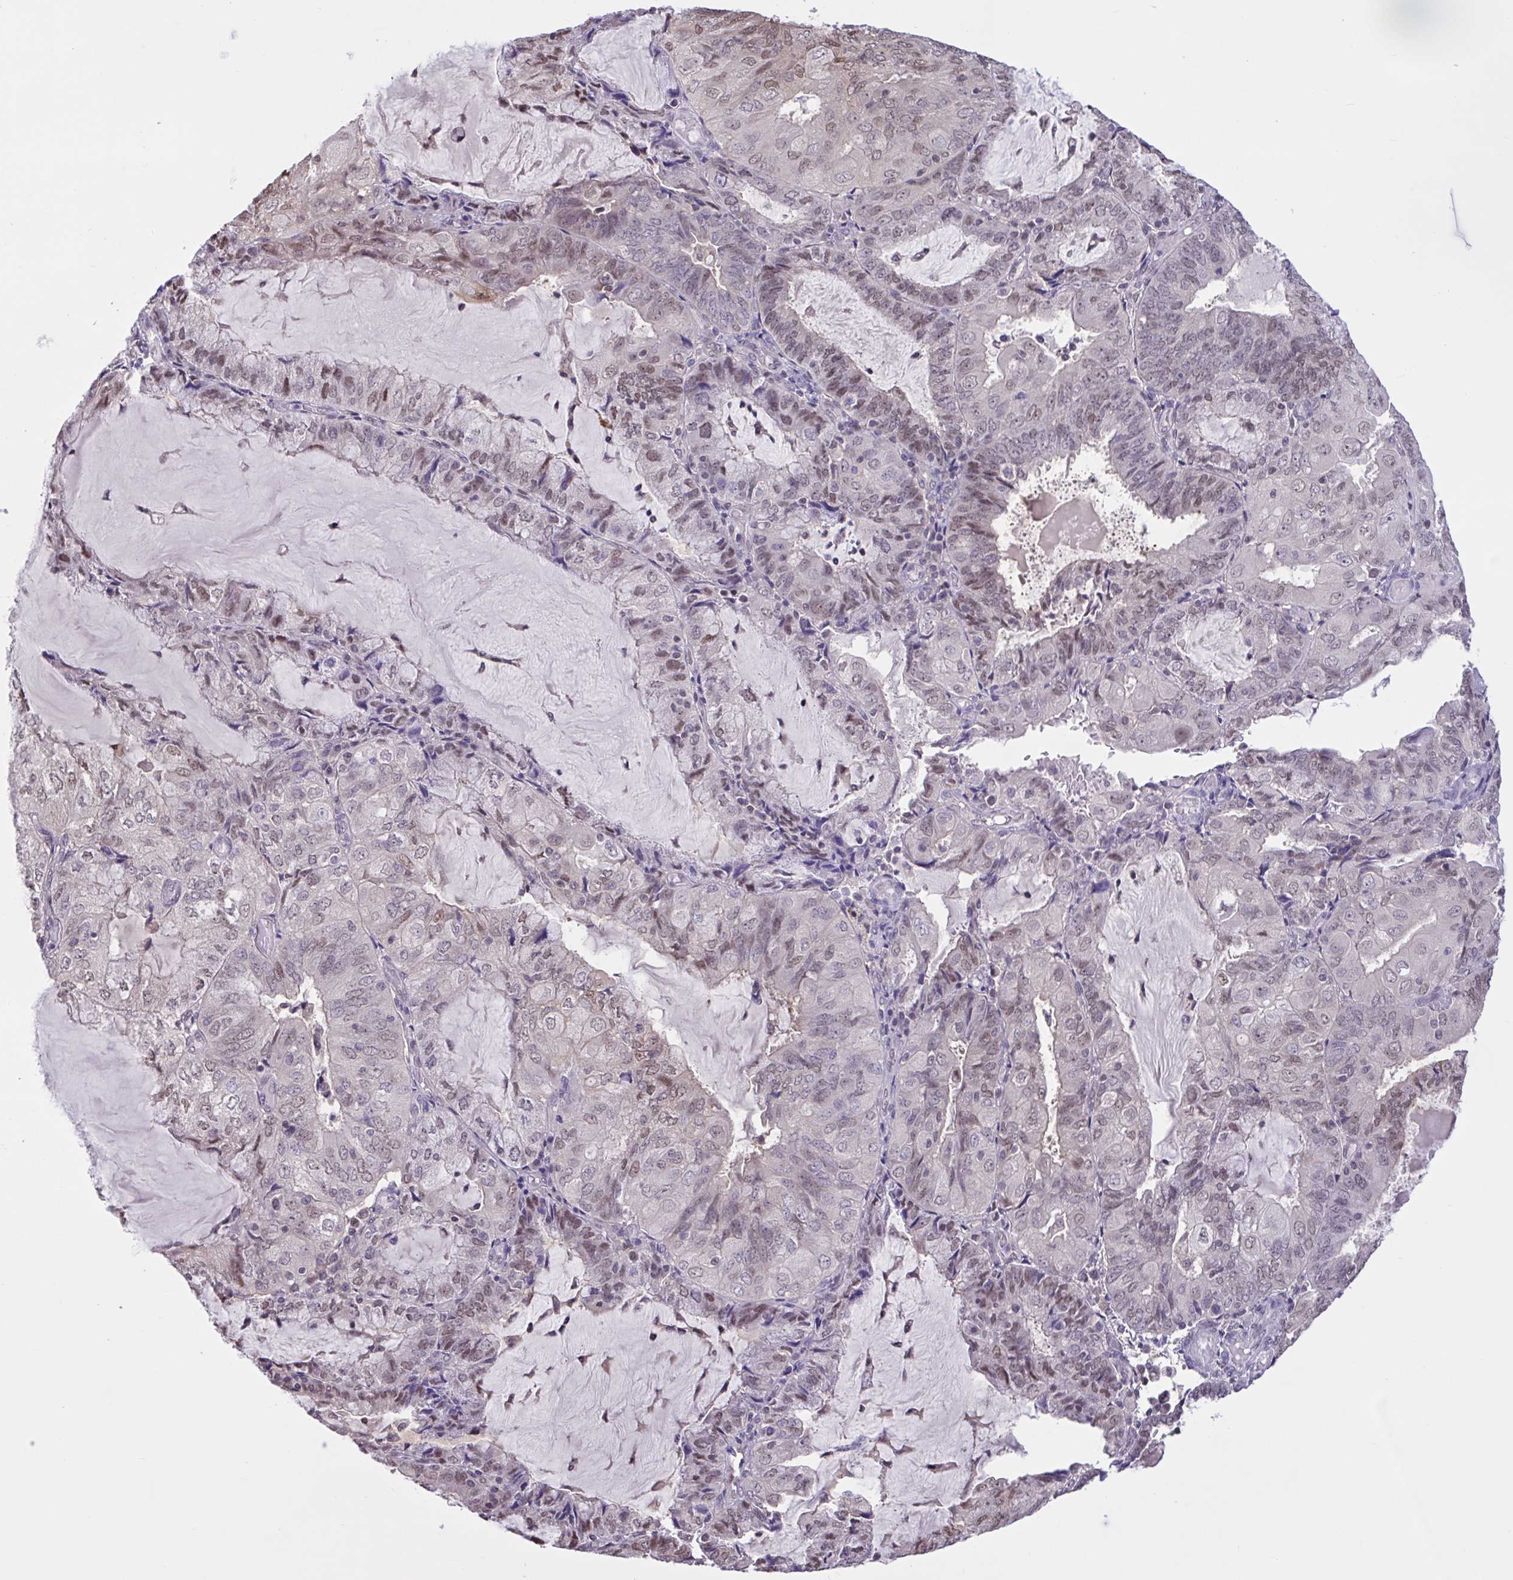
{"staining": {"intensity": "moderate", "quantity": "<25%", "location": "nuclear"}, "tissue": "endometrial cancer", "cell_type": "Tumor cells", "image_type": "cancer", "snomed": [{"axis": "morphology", "description": "Adenocarcinoma, NOS"}, {"axis": "topography", "description": "Endometrium"}], "caption": "Endometrial adenocarcinoma stained with a brown dye displays moderate nuclear positive positivity in approximately <25% of tumor cells.", "gene": "RBL1", "patient": {"sex": "female", "age": 81}}